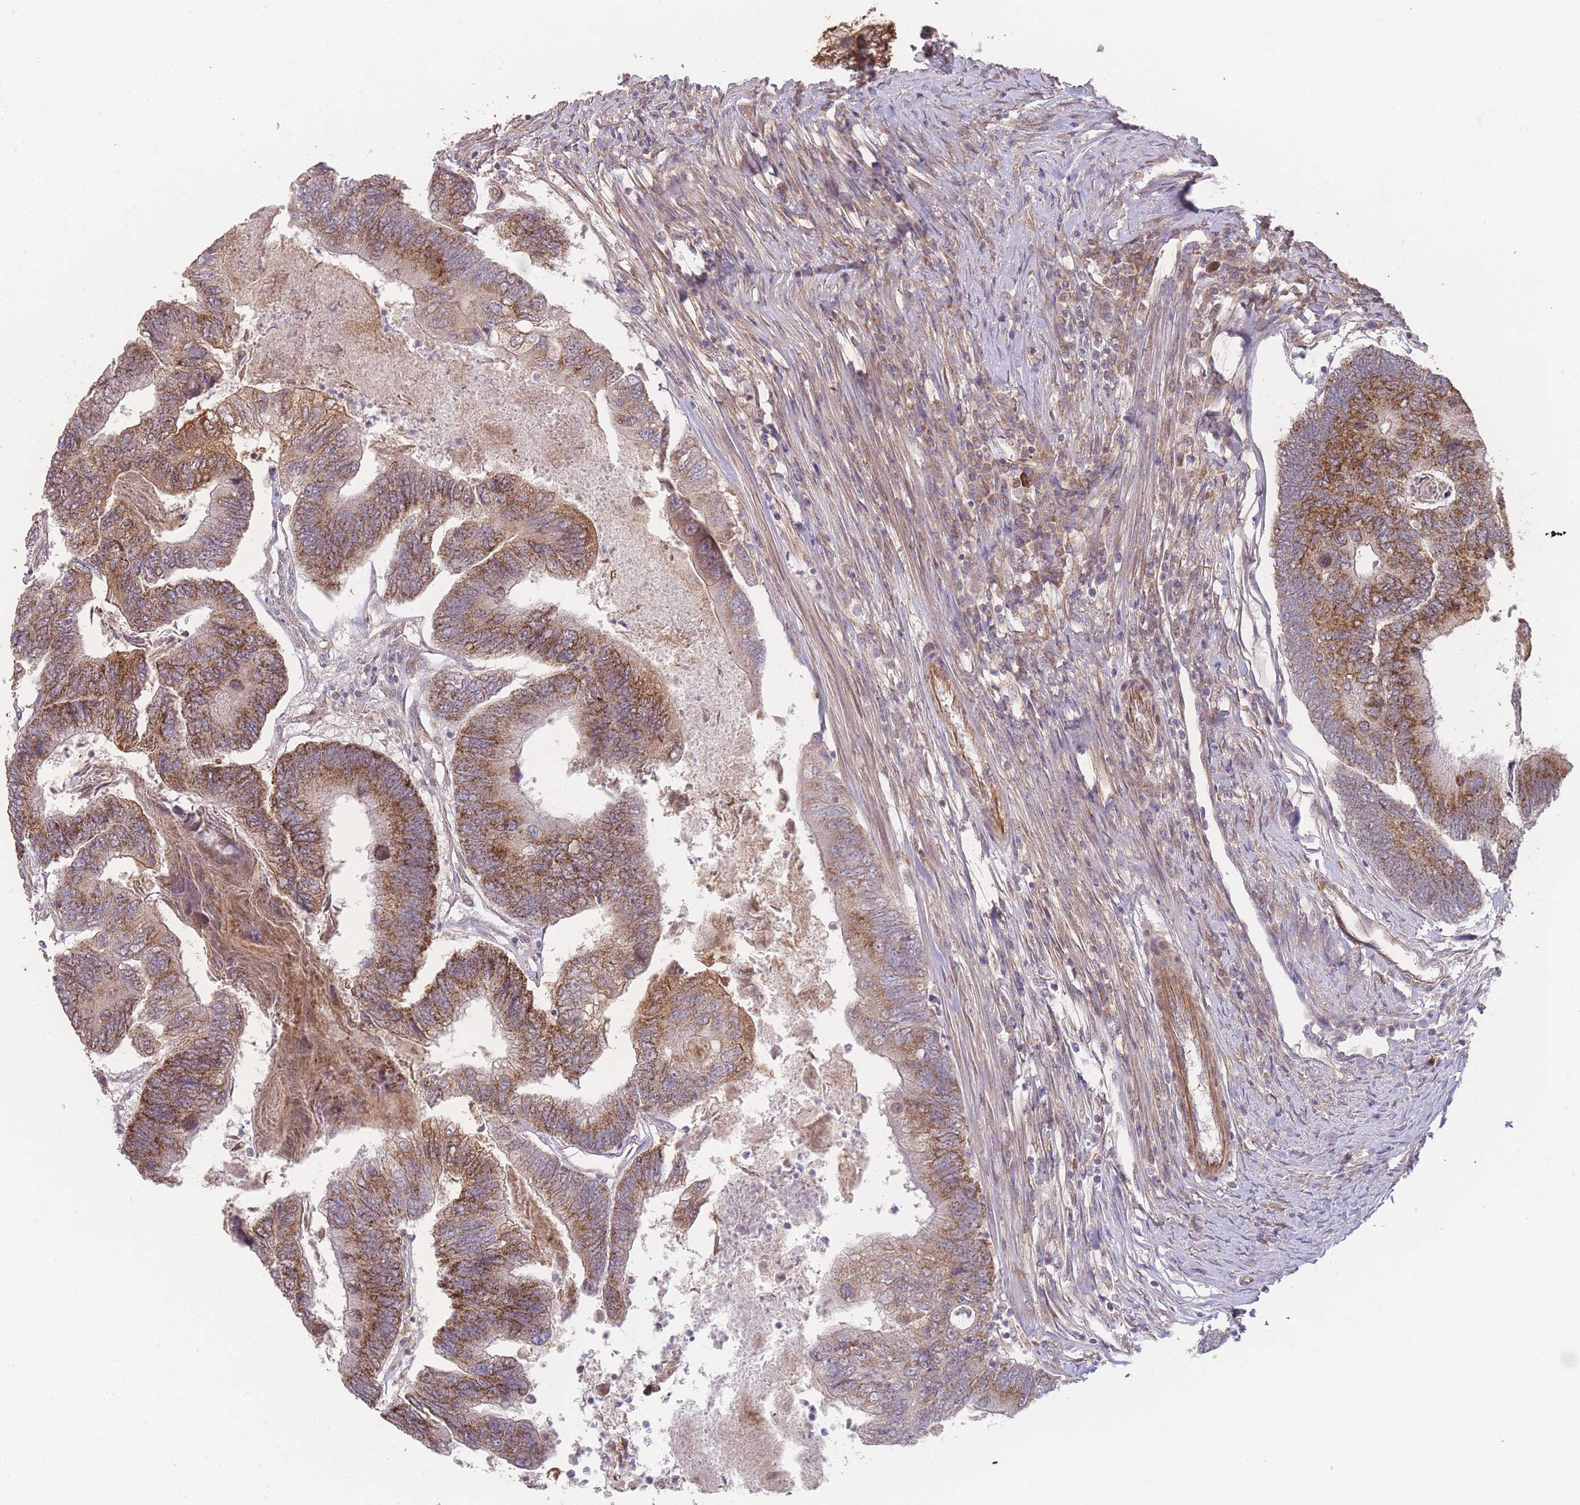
{"staining": {"intensity": "strong", "quantity": ">75%", "location": "cytoplasmic/membranous"}, "tissue": "colorectal cancer", "cell_type": "Tumor cells", "image_type": "cancer", "snomed": [{"axis": "morphology", "description": "Adenocarcinoma, NOS"}, {"axis": "topography", "description": "Colon"}], "caption": "Adenocarcinoma (colorectal) stained with a protein marker reveals strong staining in tumor cells.", "gene": "PXMP4", "patient": {"sex": "female", "age": 67}}